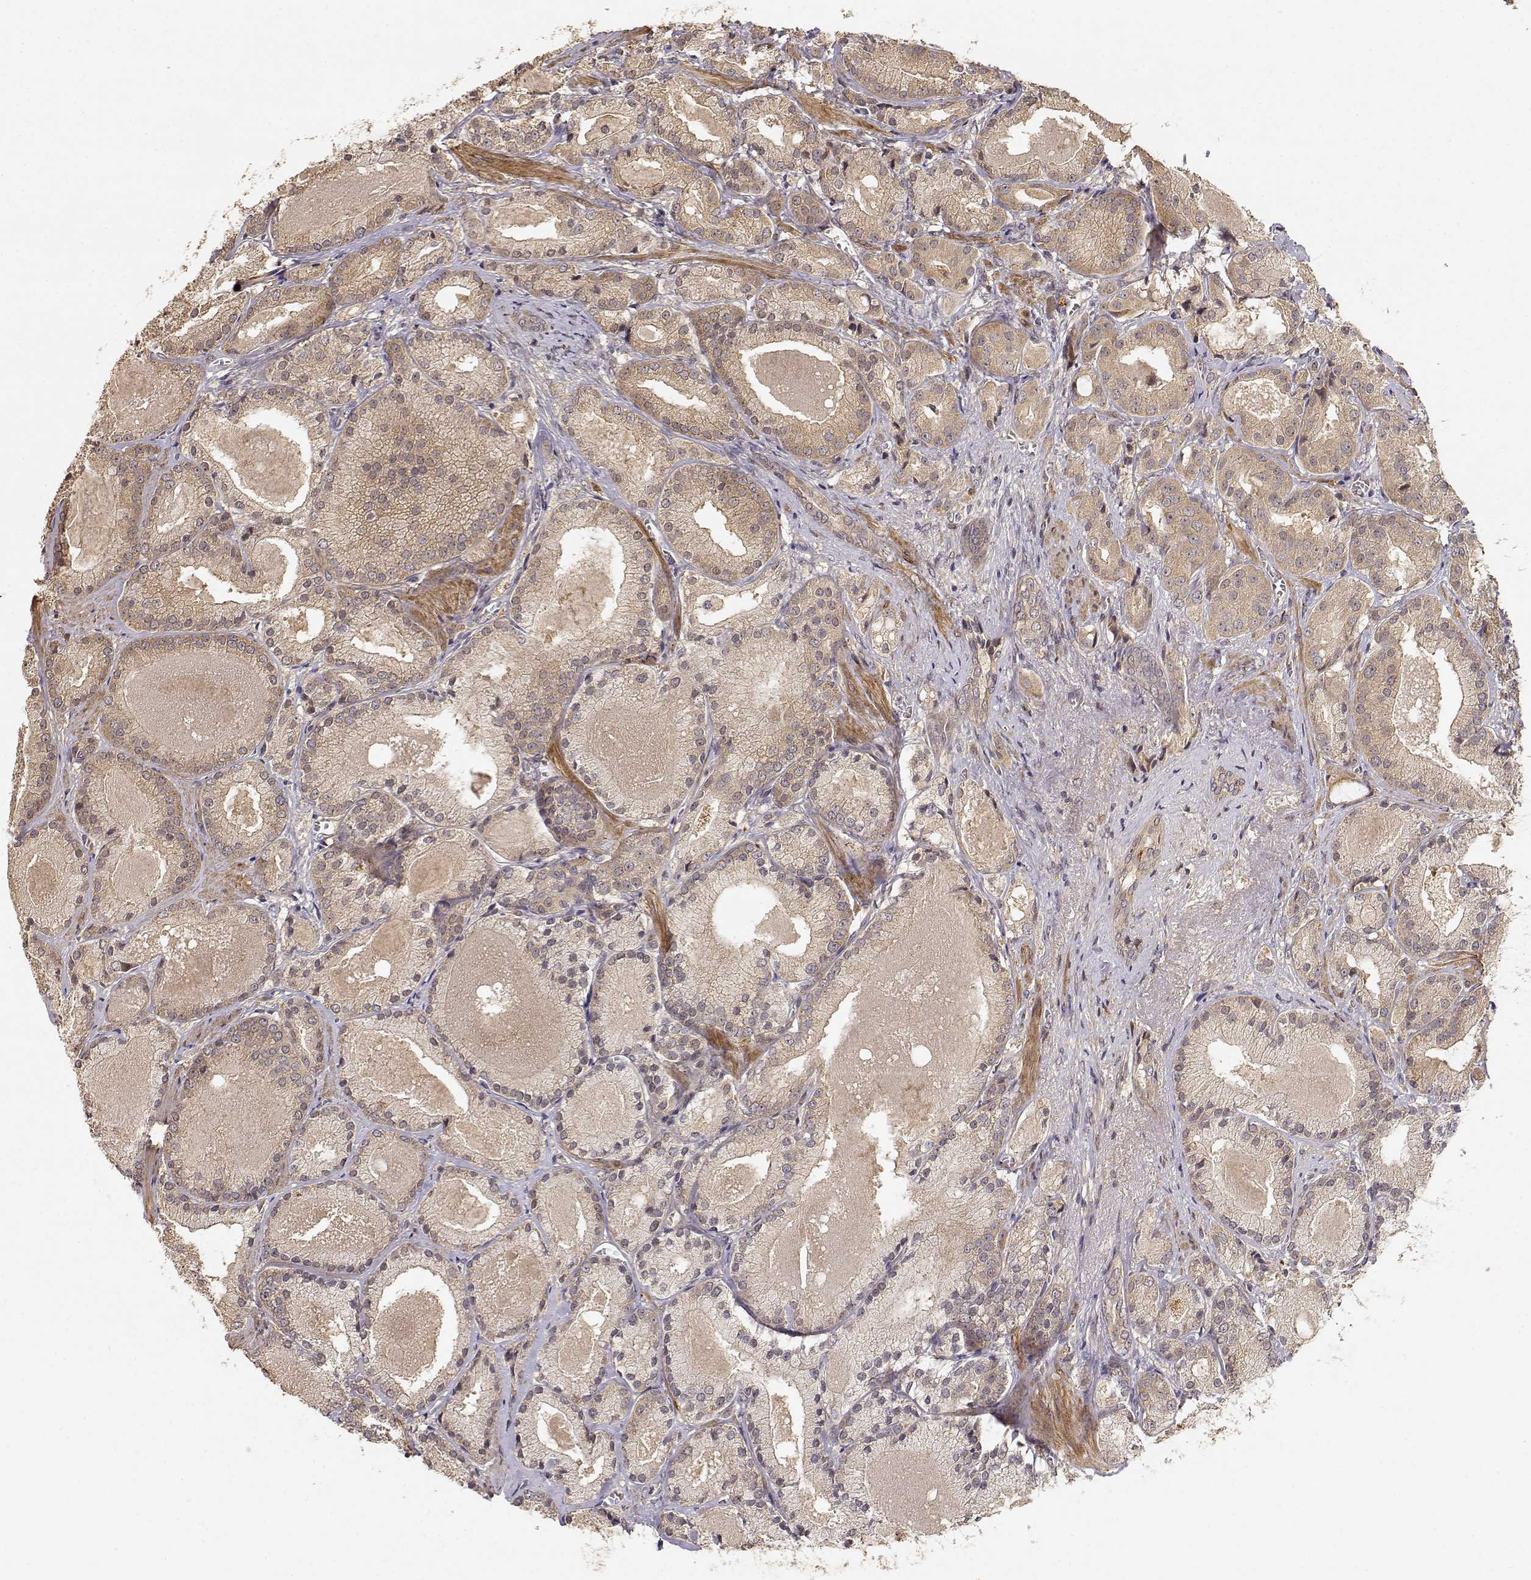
{"staining": {"intensity": "weak", "quantity": ">75%", "location": "cytoplasmic/membranous"}, "tissue": "prostate cancer", "cell_type": "Tumor cells", "image_type": "cancer", "snomed": [{"axis": "morphology", "description": "Adenocarcinoma, High grade"}, {"axis": "topography", "description": "Prostate"}], "caption": "Adenocarcinoma (high-grade) (prostate) tissue shows weak cytoplasmic/membranous staining in about >75% of tumor cells", "gene": "PICK1", "patient": {"sex": "male", "age": 66}}